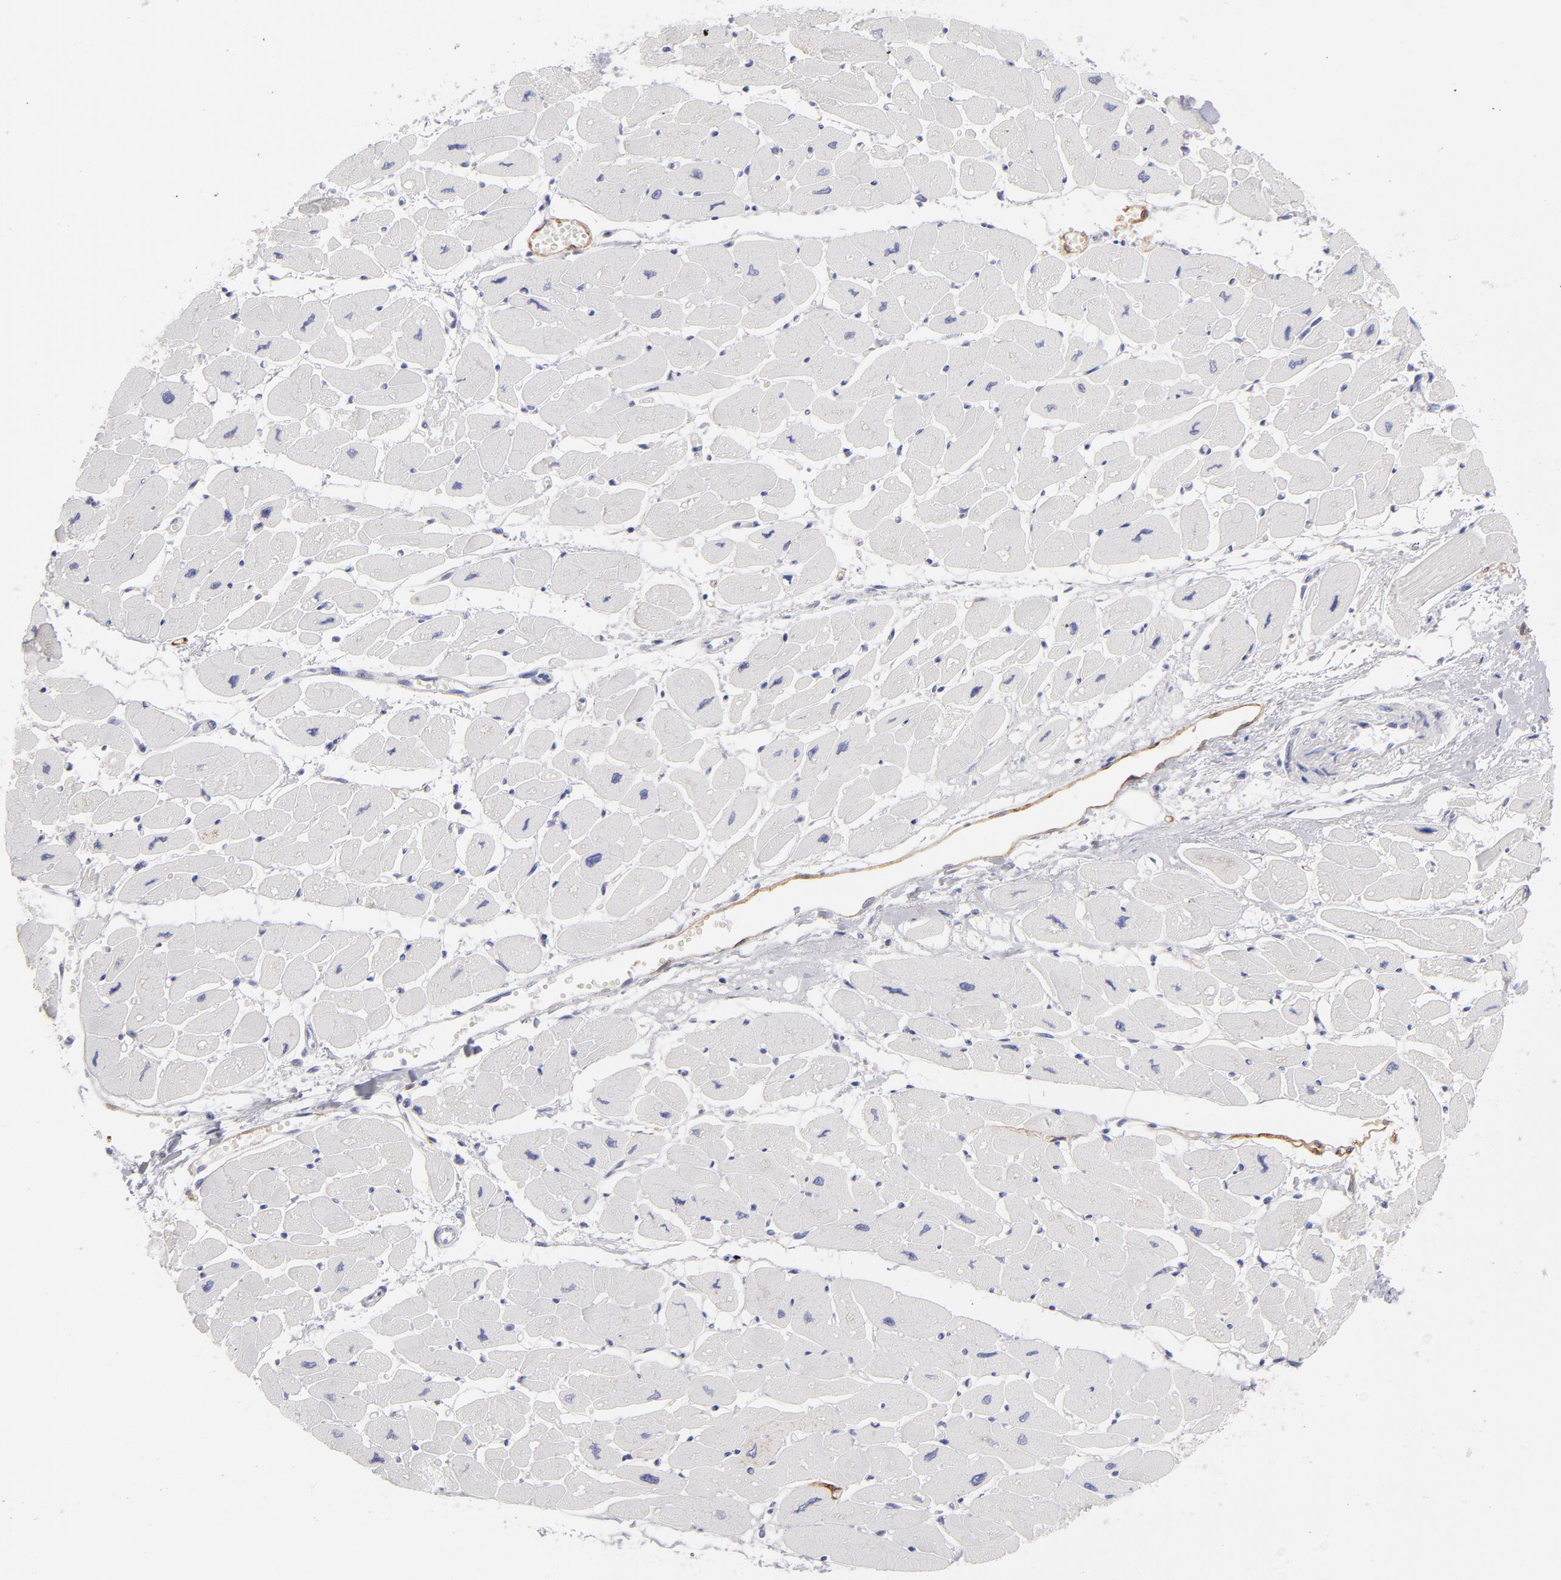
{"staining": {"intensity": "negative", "quantity": "none", "location": "none"}, "tissue": "heart muscle", "cell_type": "Cardiomyocytes", "image_type": "normal", "snomed": [{"axis": "morphology", "description": "Normal tissue, NOS"}, {"axis": "topography", "description": "Heart"}], "caption": "Cardiomyocytes show no significant protein staining in unremarkable heart muscle. (DAB immunohistochemistry, high magnification).", "gene": "PLVAP", "patient": {"sex": "female", "age": 54}}